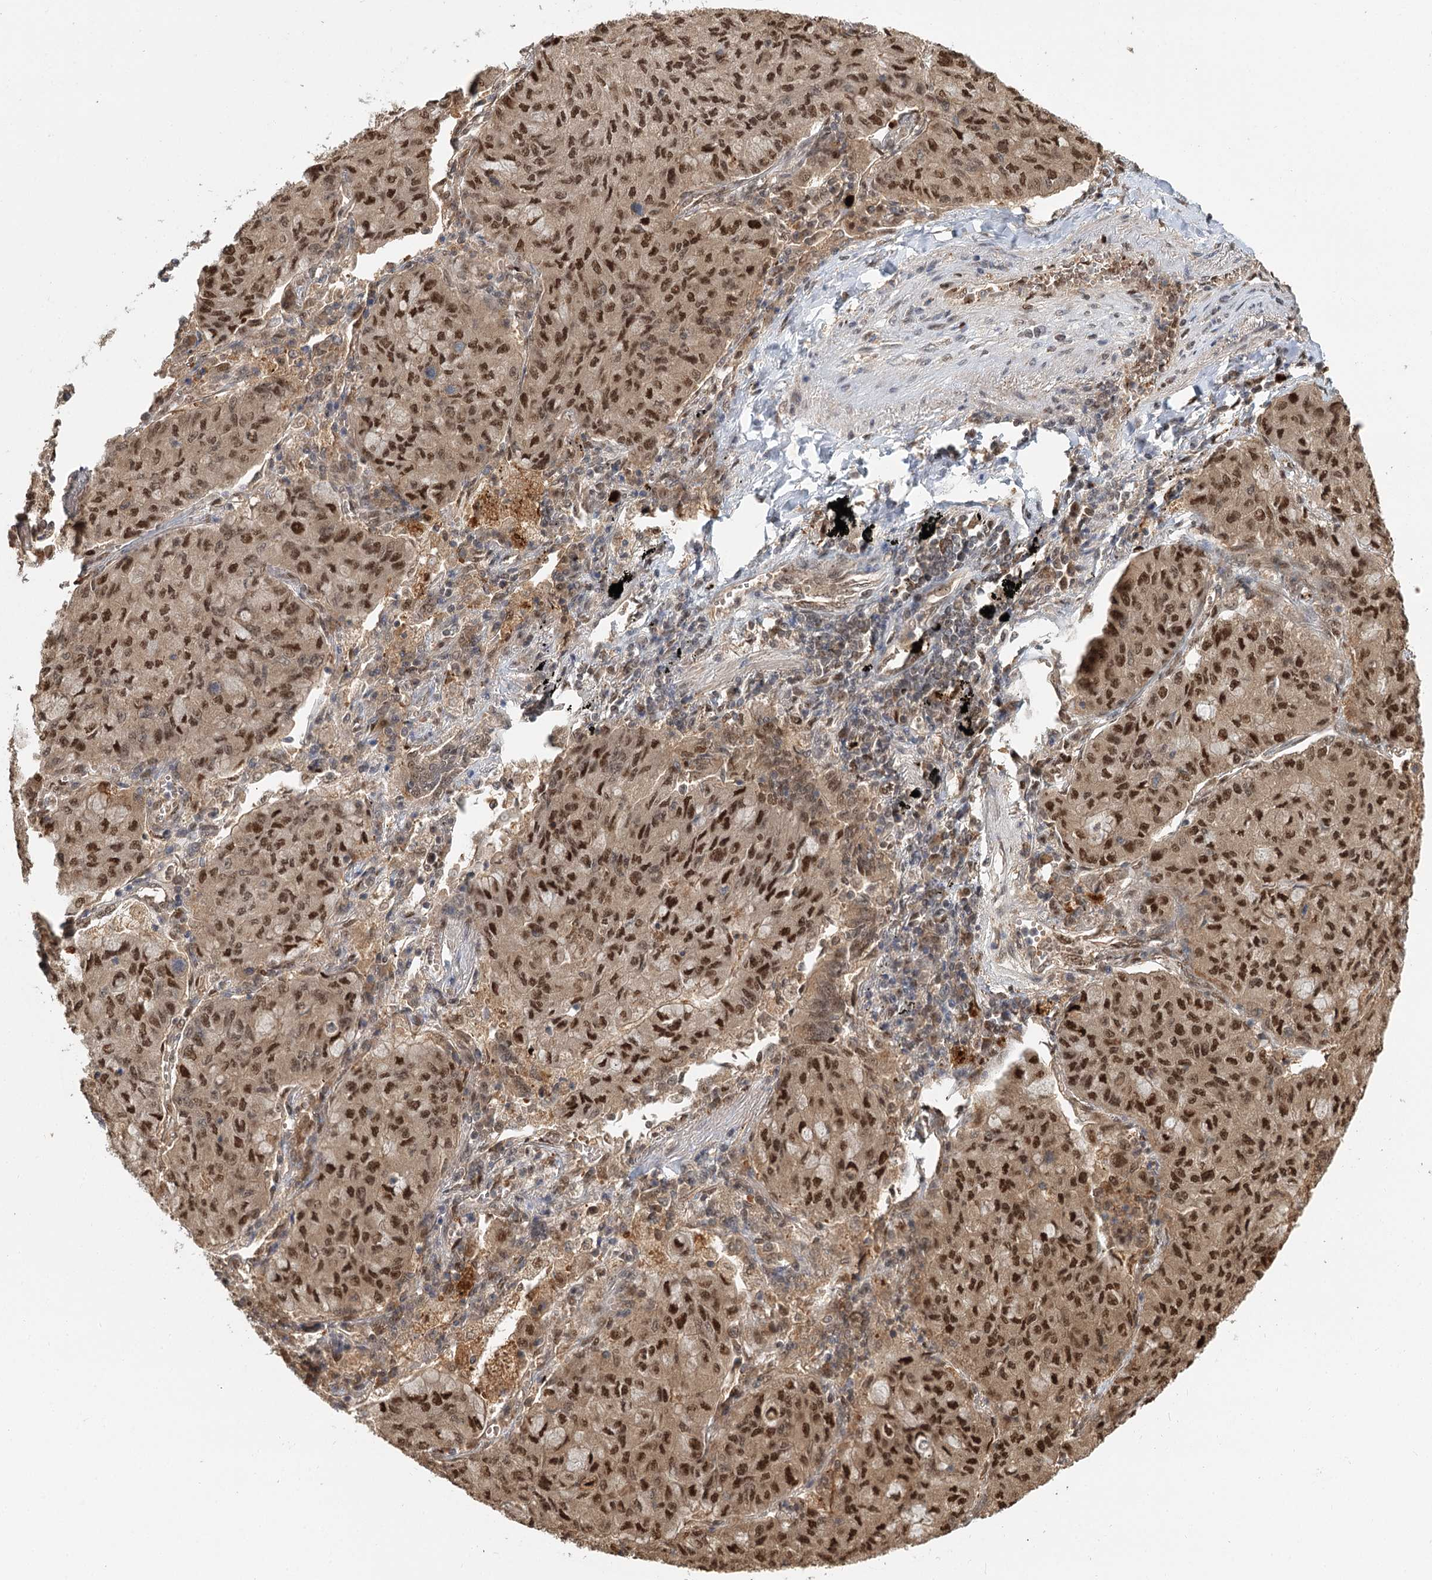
{"staining": {"intensity": "strong", "quantity": ">75%", "location": "nuclear"}, "tissue": "lung cancer", "cell_type": "Tumor cells", "image_type": "cancer", "snomed": [{"axis": "morphology", "description": "Squamous cell carcinoma, NOS"}, {"axis": "topography", "description": "Lung"}], "caption": "Lung cancer (squamous cell carcinoma) was stained to show a protein in brown. There is high levels of strong nuclear staining in approximately >75% of tumor cells.", "gene": "N6AMT1", "patient": {"sex": "male", "age": 74}}